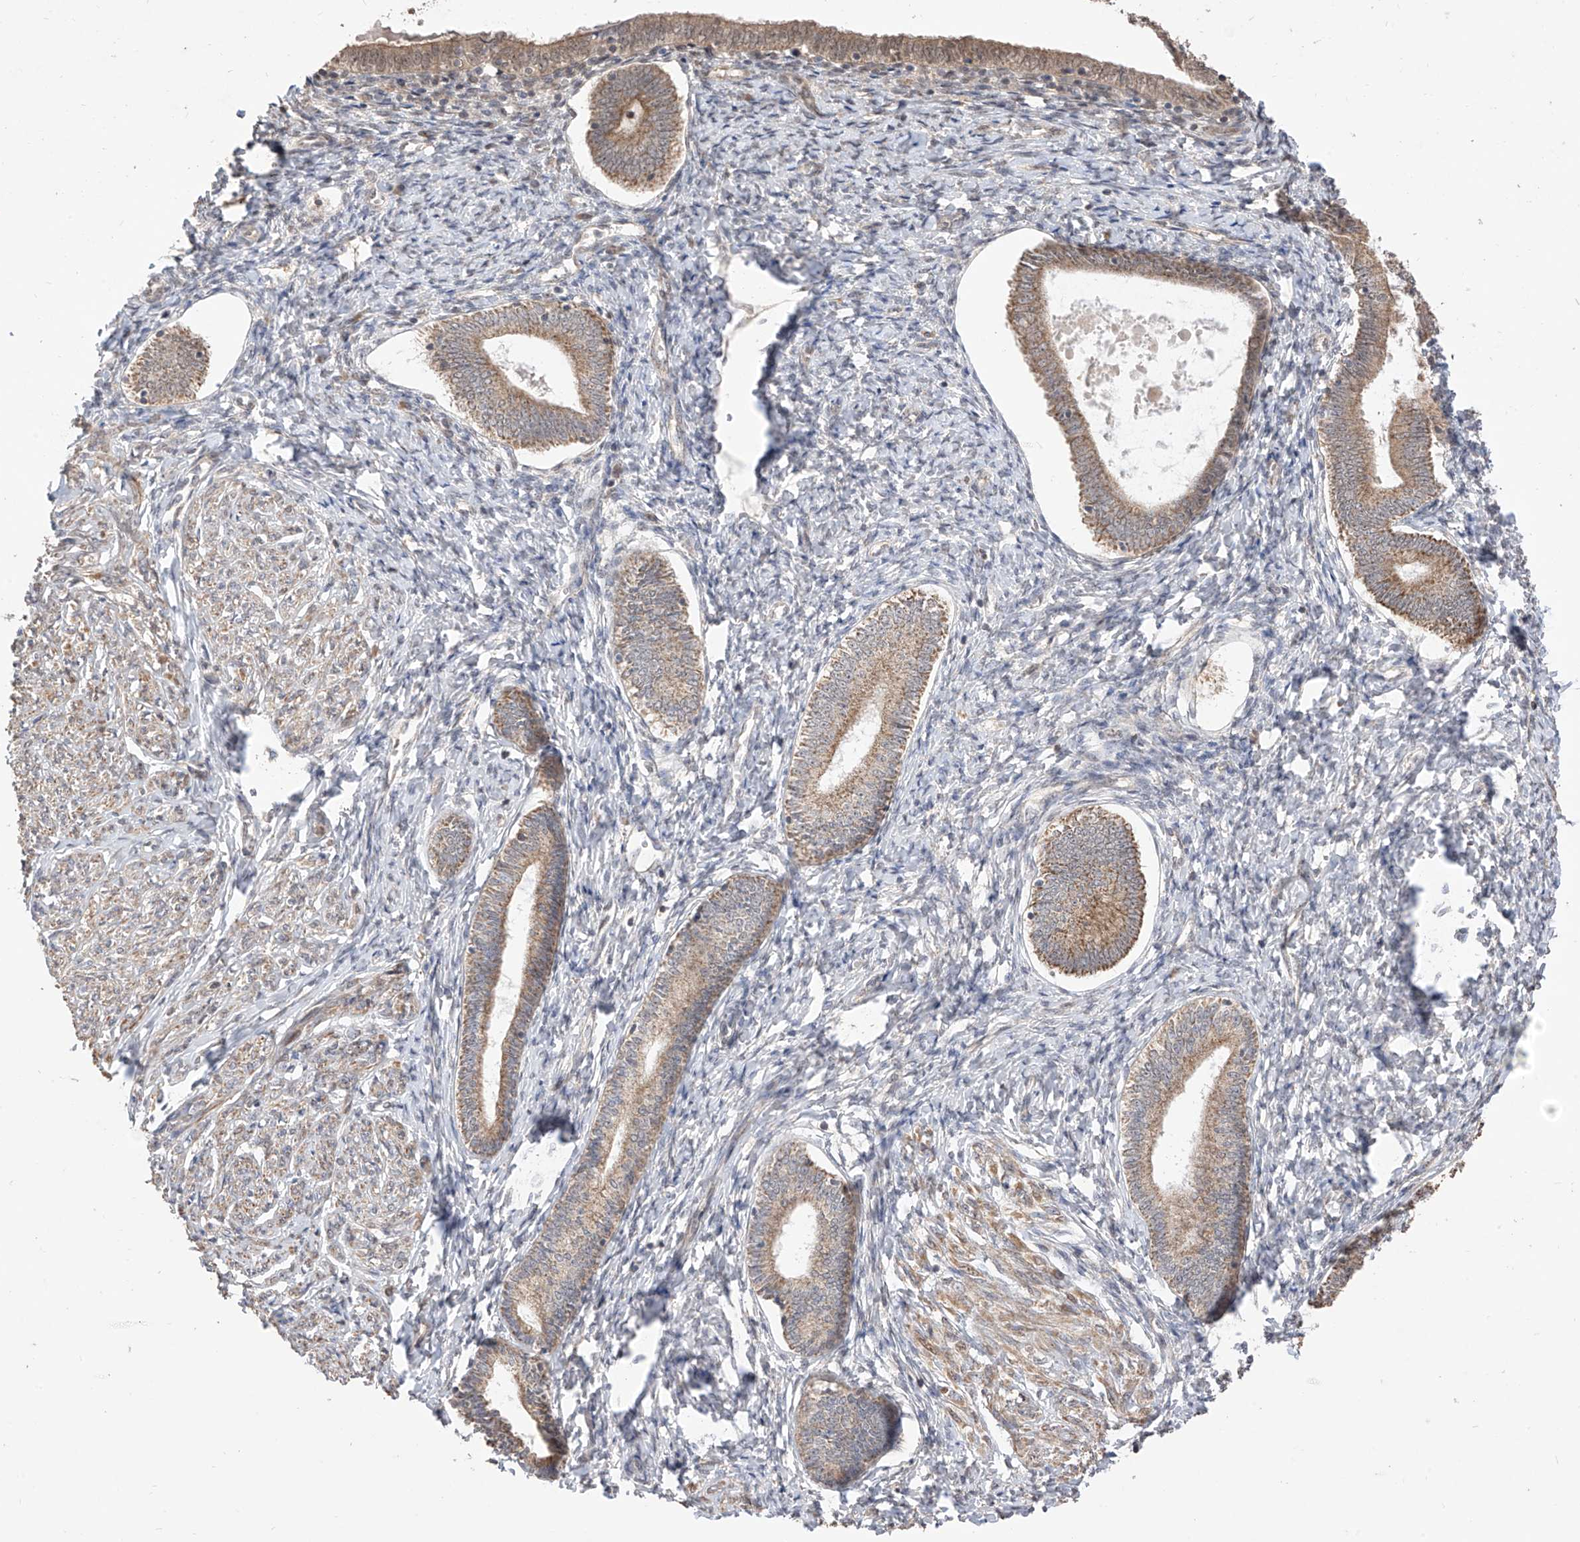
{"staining": {"intensity": "negative", "quantity": "none", "location": "none"}, "tissue": "endometrium", "cell_type": "Cells in endometrial stroma", "image_type": "normal", "snomed": [{"axis": "morphology", "description": "Normal tissue, NOS"}, {"axis": "topography", "description": "Endometrium"}], "caption": "The photomicrograph displays no staining of cells in endometrial stroma in benign endometrium.", "gene": "LATS1", "patient": {"sex": "female", "age": 72}}